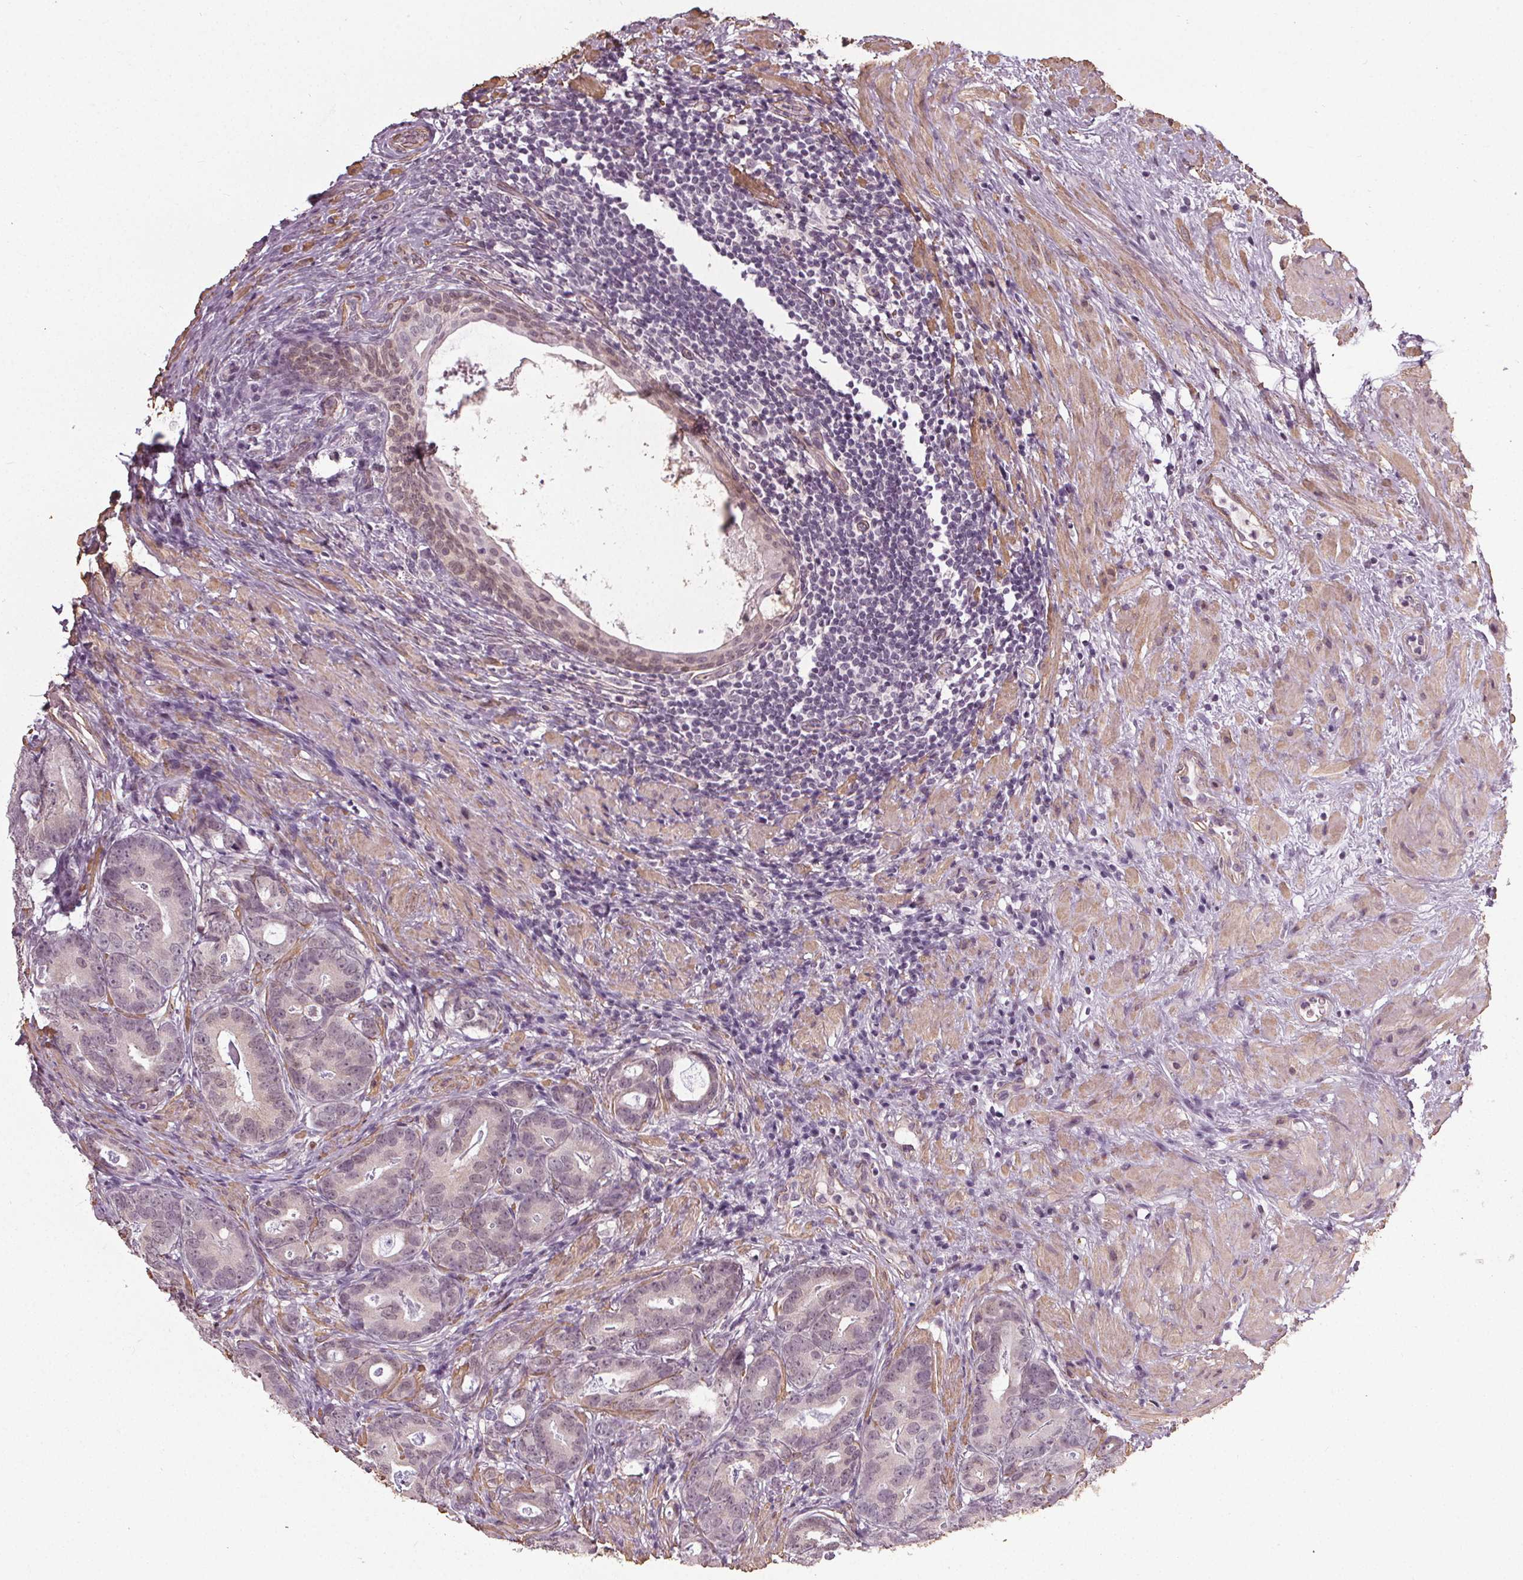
{"staining": {"intensity": "weak", "quantity": "<25%", "location": "nuclear"}, "tissue": "prostate cancer", "cell_type": "Tumor cells", "image_type": "cancer", "snomed": [{"axis": "morphology", "description": "Adenocarcinoma, Low grade"}, {"axis": "topography", "description": "Prostate and seminal vesicle, NOS"}], "caption": "Micrograph shows no significant protein expression in tumor cells of prostate cancer (adenocarcinoma (low-grade)).", "gene": "PKP1", "patient": {"sex": "male", "age": 71}}